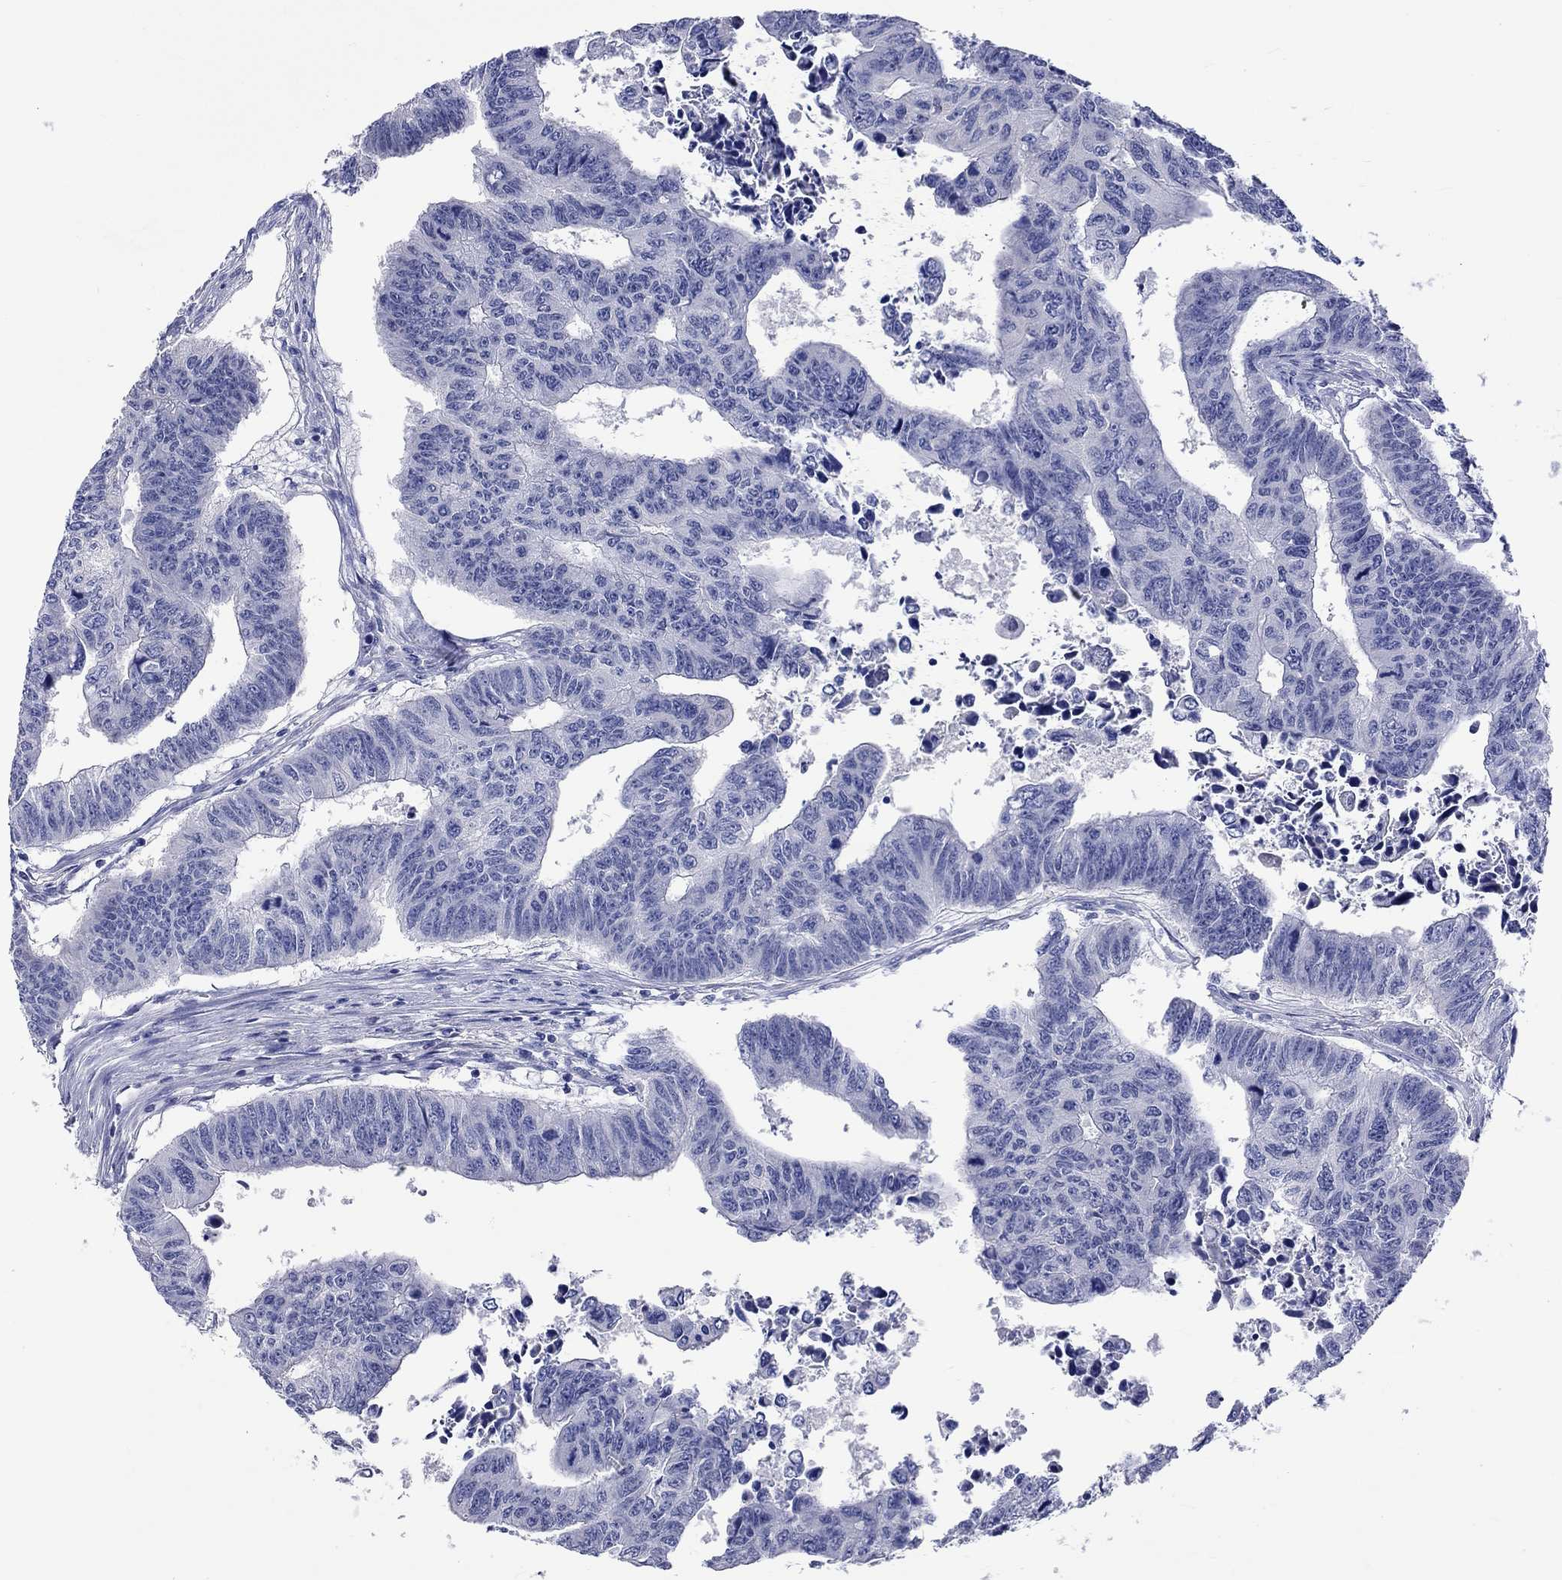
{"staining": {"intensity": "negative", "quantity": "none", "location": "none"}, "tissue": "colorectal cancer", "cell_type": "Tumor cells", "image_type": "cancer", "snomed": [{"axis": "morphology", "description": "Adenocarcinoma, NOS"}, {"axis": "topography", "description": "Rectum"}], "caption": "A photomicrograph of colorectal adenocarcinoma stained for a protein exhibits no brown staining in tumor cells. (DAB IHC visualized using brightfield microscopy, high magnification).", "gene": "LRFN4", "patient": {"sex": "female", "age": 85}}